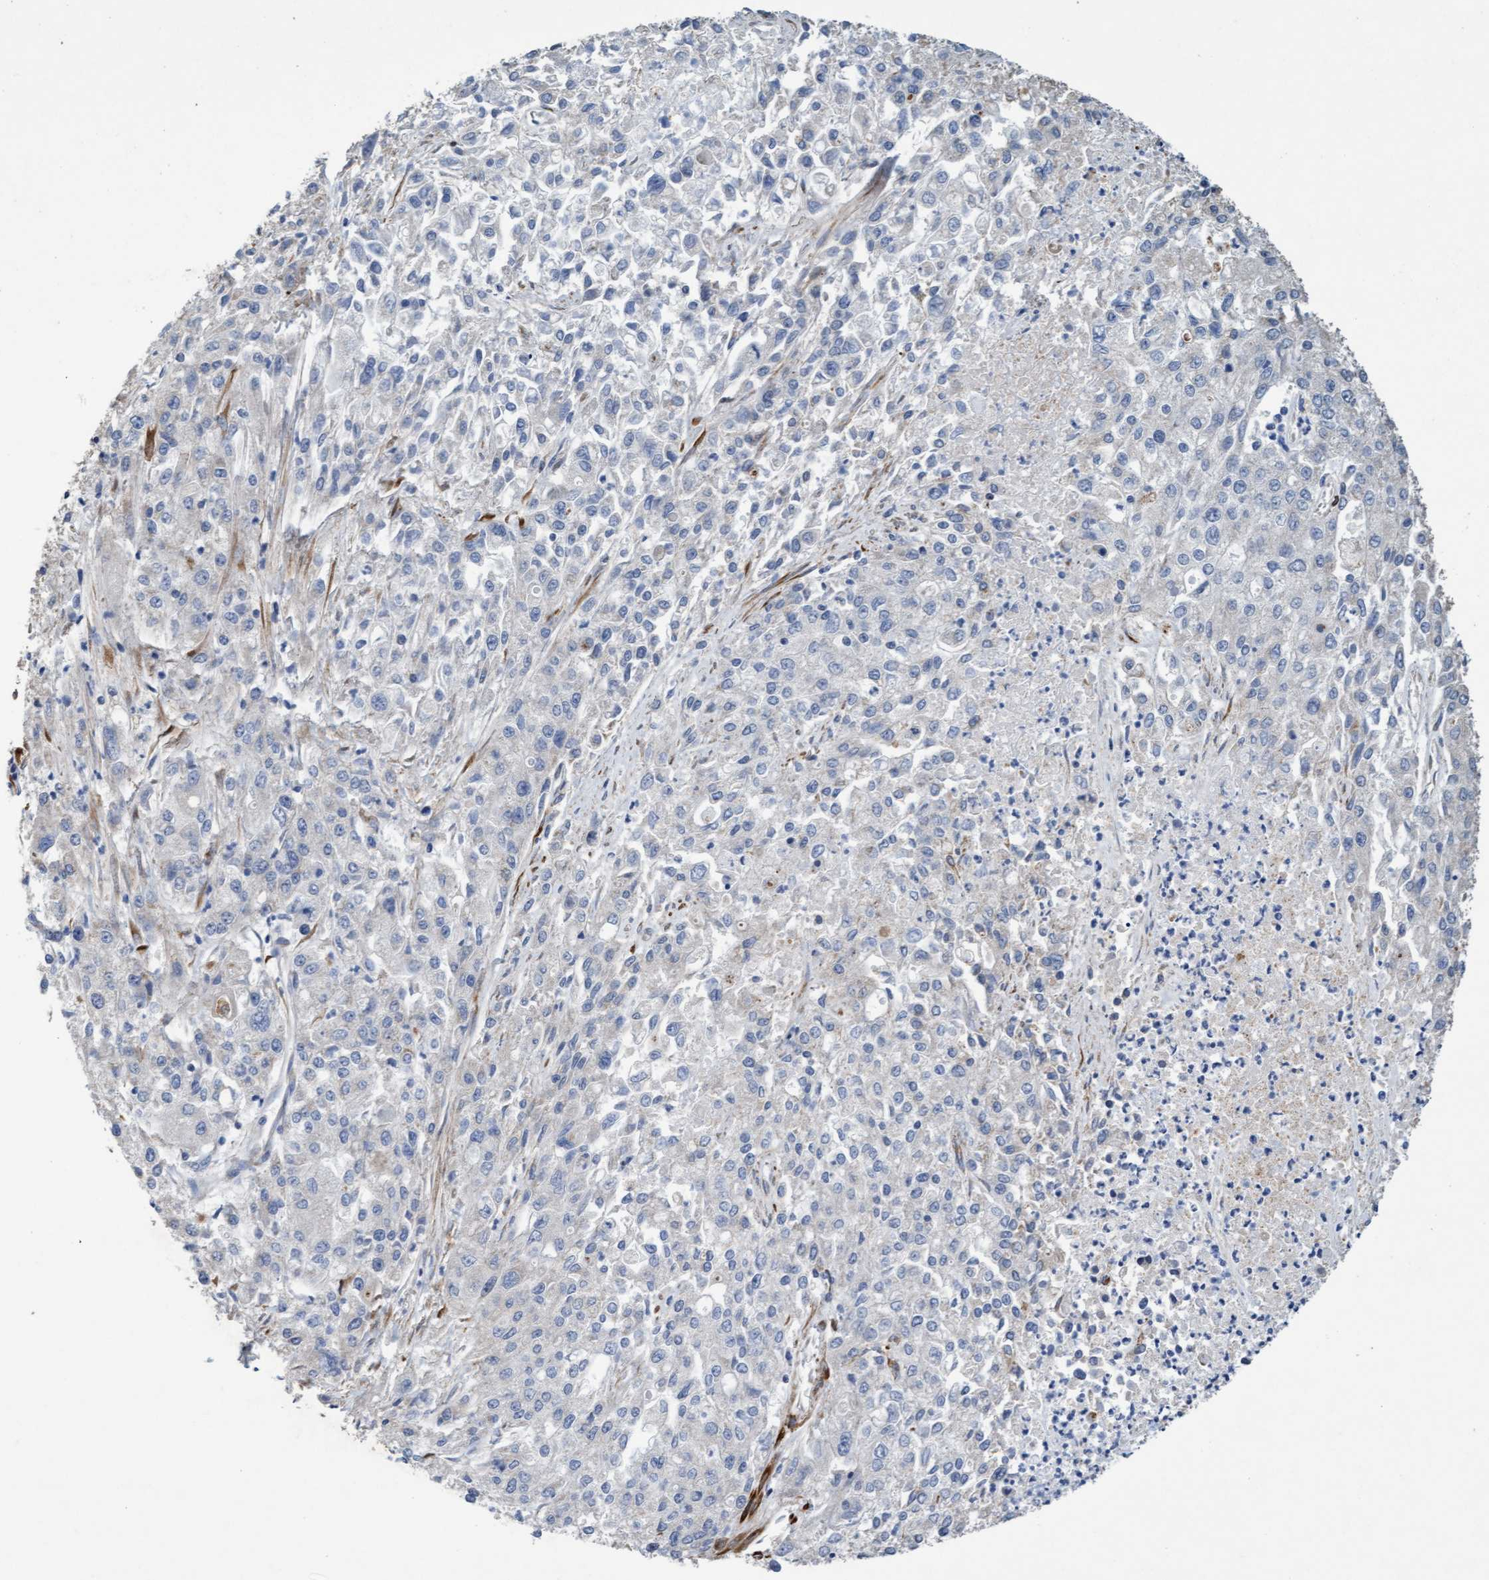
{"staining": {"intensity": "negative", "quantity": "none", "location": "none"}, "tissue": "endometrial cancer", "cell_type": "Tumor cells", "image_type": "cancer", "snomed": [{"axis": "morphology", "description": "Adenocarcinoma, NOS"}, {"axis": "topography", "description": "Endometrium"}], "caption": "IHC photomicrograph of neoplastic tissue: adenocarcinoma (endometrial) stained with DAB (3,3'-diaminobenzidine) exhibits no significant protein positivity in tumor cells.", "gene": "DDHD2", "patient": {"sex": "female", "age": 49}}